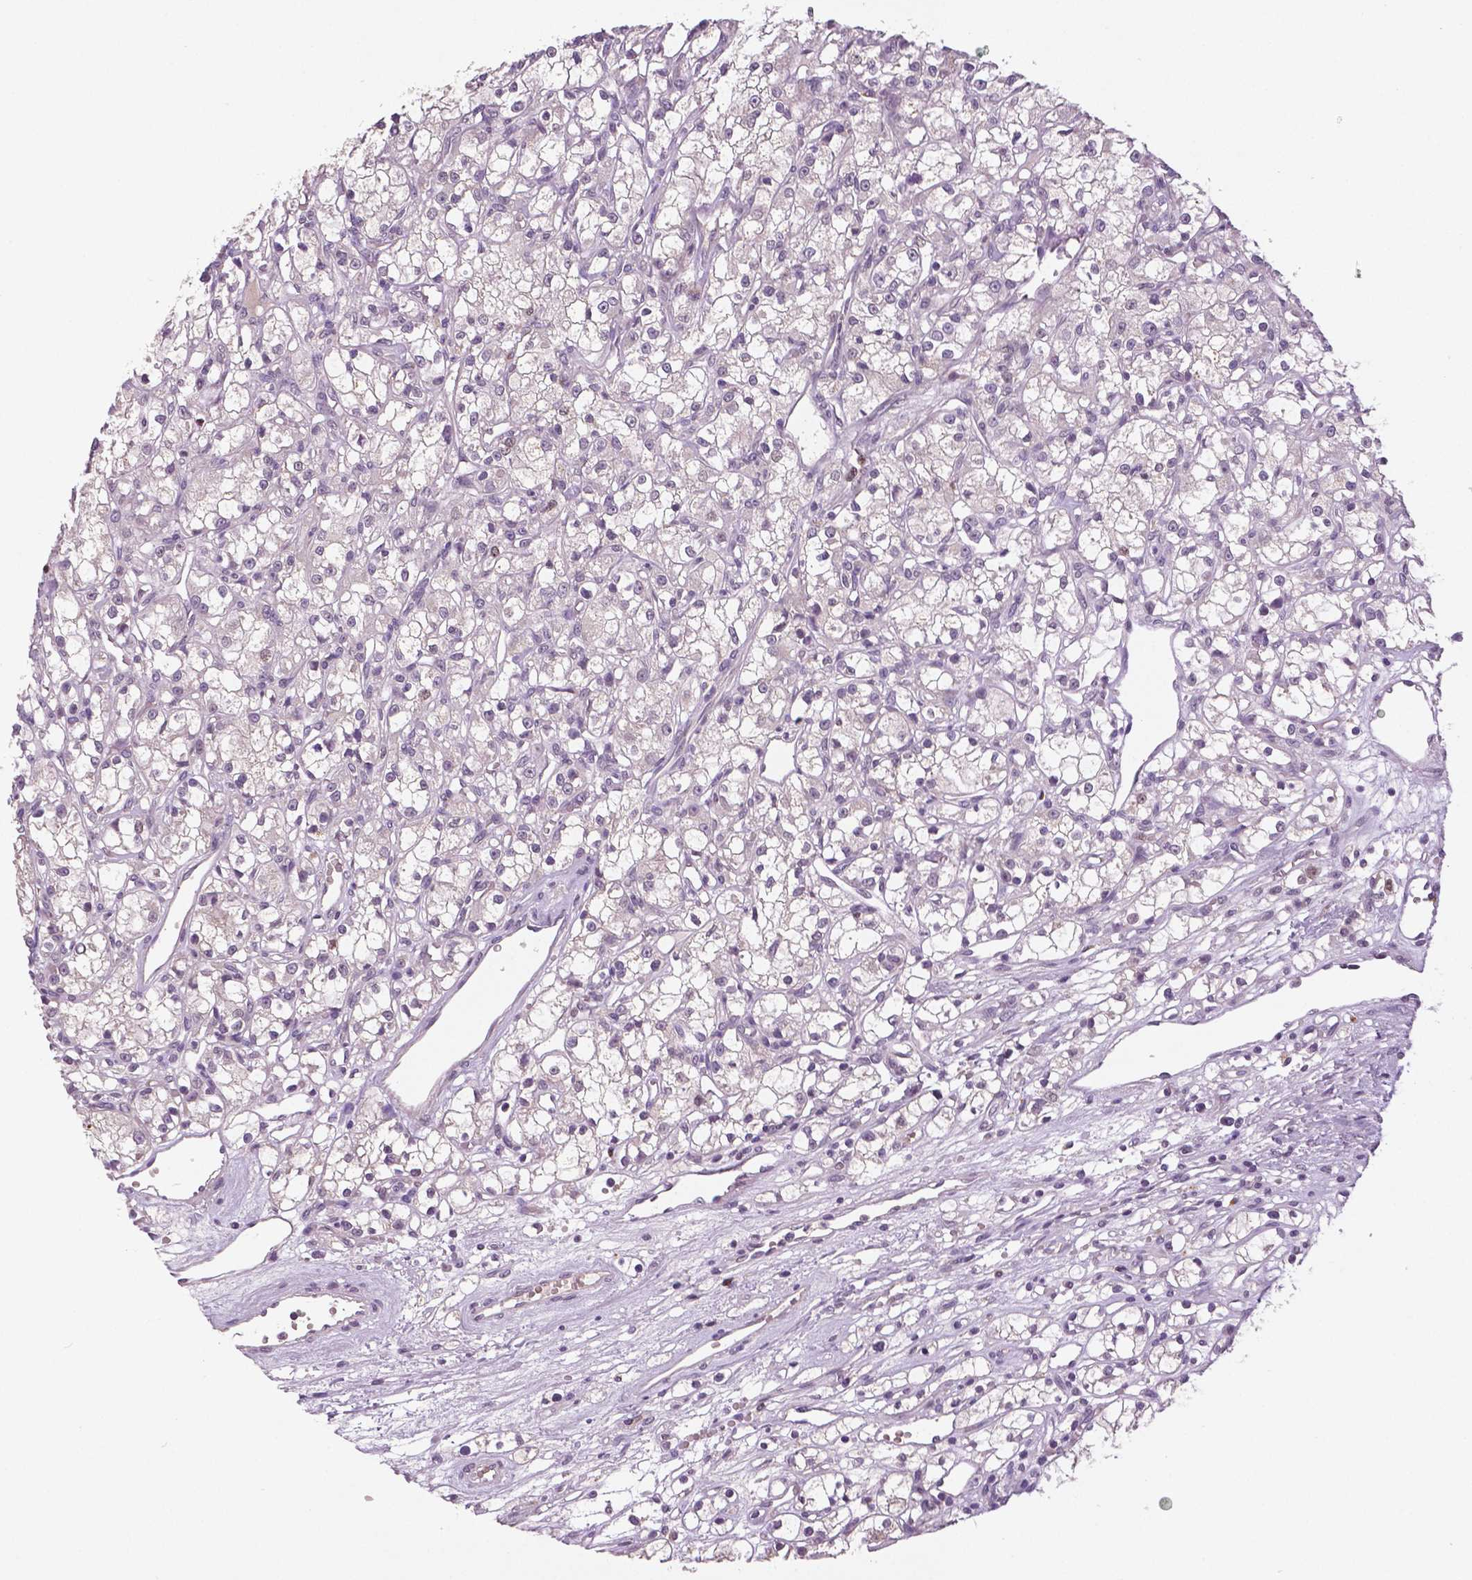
{"staining": {"intensity": "negative", "quantity": "none", "location": "none"}, "tissue": "renal cancer", "cell_type": "Tumor cells", "image_type": "cancer", "snomed": [{"axis": "morphology", "description": "Adenocarcinoma, NOS"}, {"axis": "topography", "description": "Kidney"}], "caption": "An image of human renal cancer (adenocarcinoma) is negative for staining in tumor cells. (DAB IHC visualized using brightfield microscopy, high magnification).", "gene": "MKI67", "patient": {"sex": "female", "age": 59}}